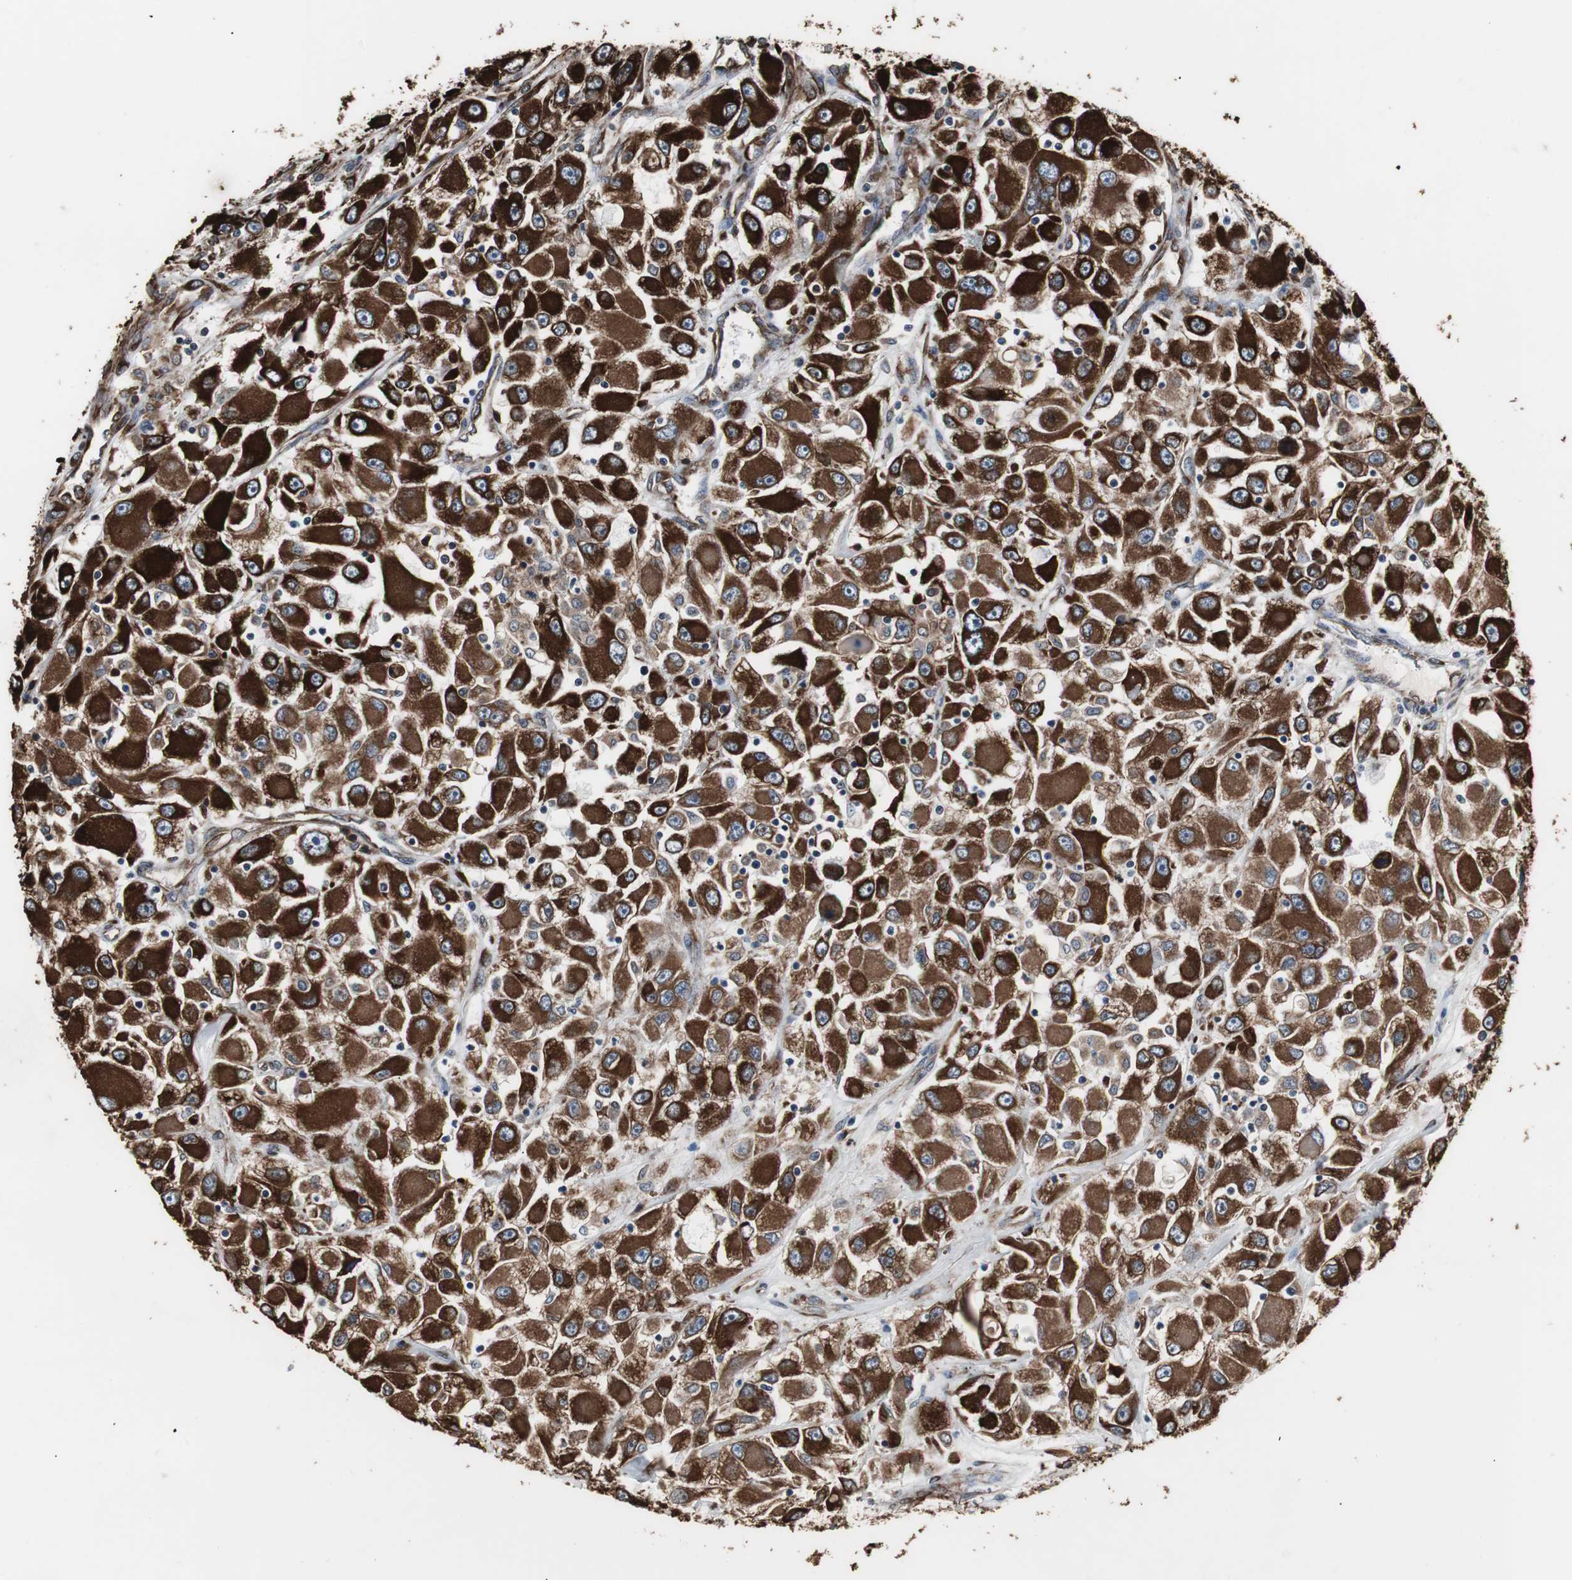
{"staining": {"intensity": "strong", "quantity": ">75%", "location": "cytoplasmic/membranous"}, "tissue": "renal cancer", "cell_type": "Tumor cells", "image_type": "cancer", "snomed": [{"axis": "morphology", "description": "Adenocarcinoma, NOS"}, {"axis": "topography", "description": "Kidney"}], "caption": "This histopathology image exhibits renal cancer stained with immunohistochemistry (IHC) to label a protein in brown. The cytoplasmic/membranous of tumor cells show strong positivity for the protein. Nuclei are counter-stained blue.", "gene": "CALU", "patient": {"sex": "female", "age": 52}}